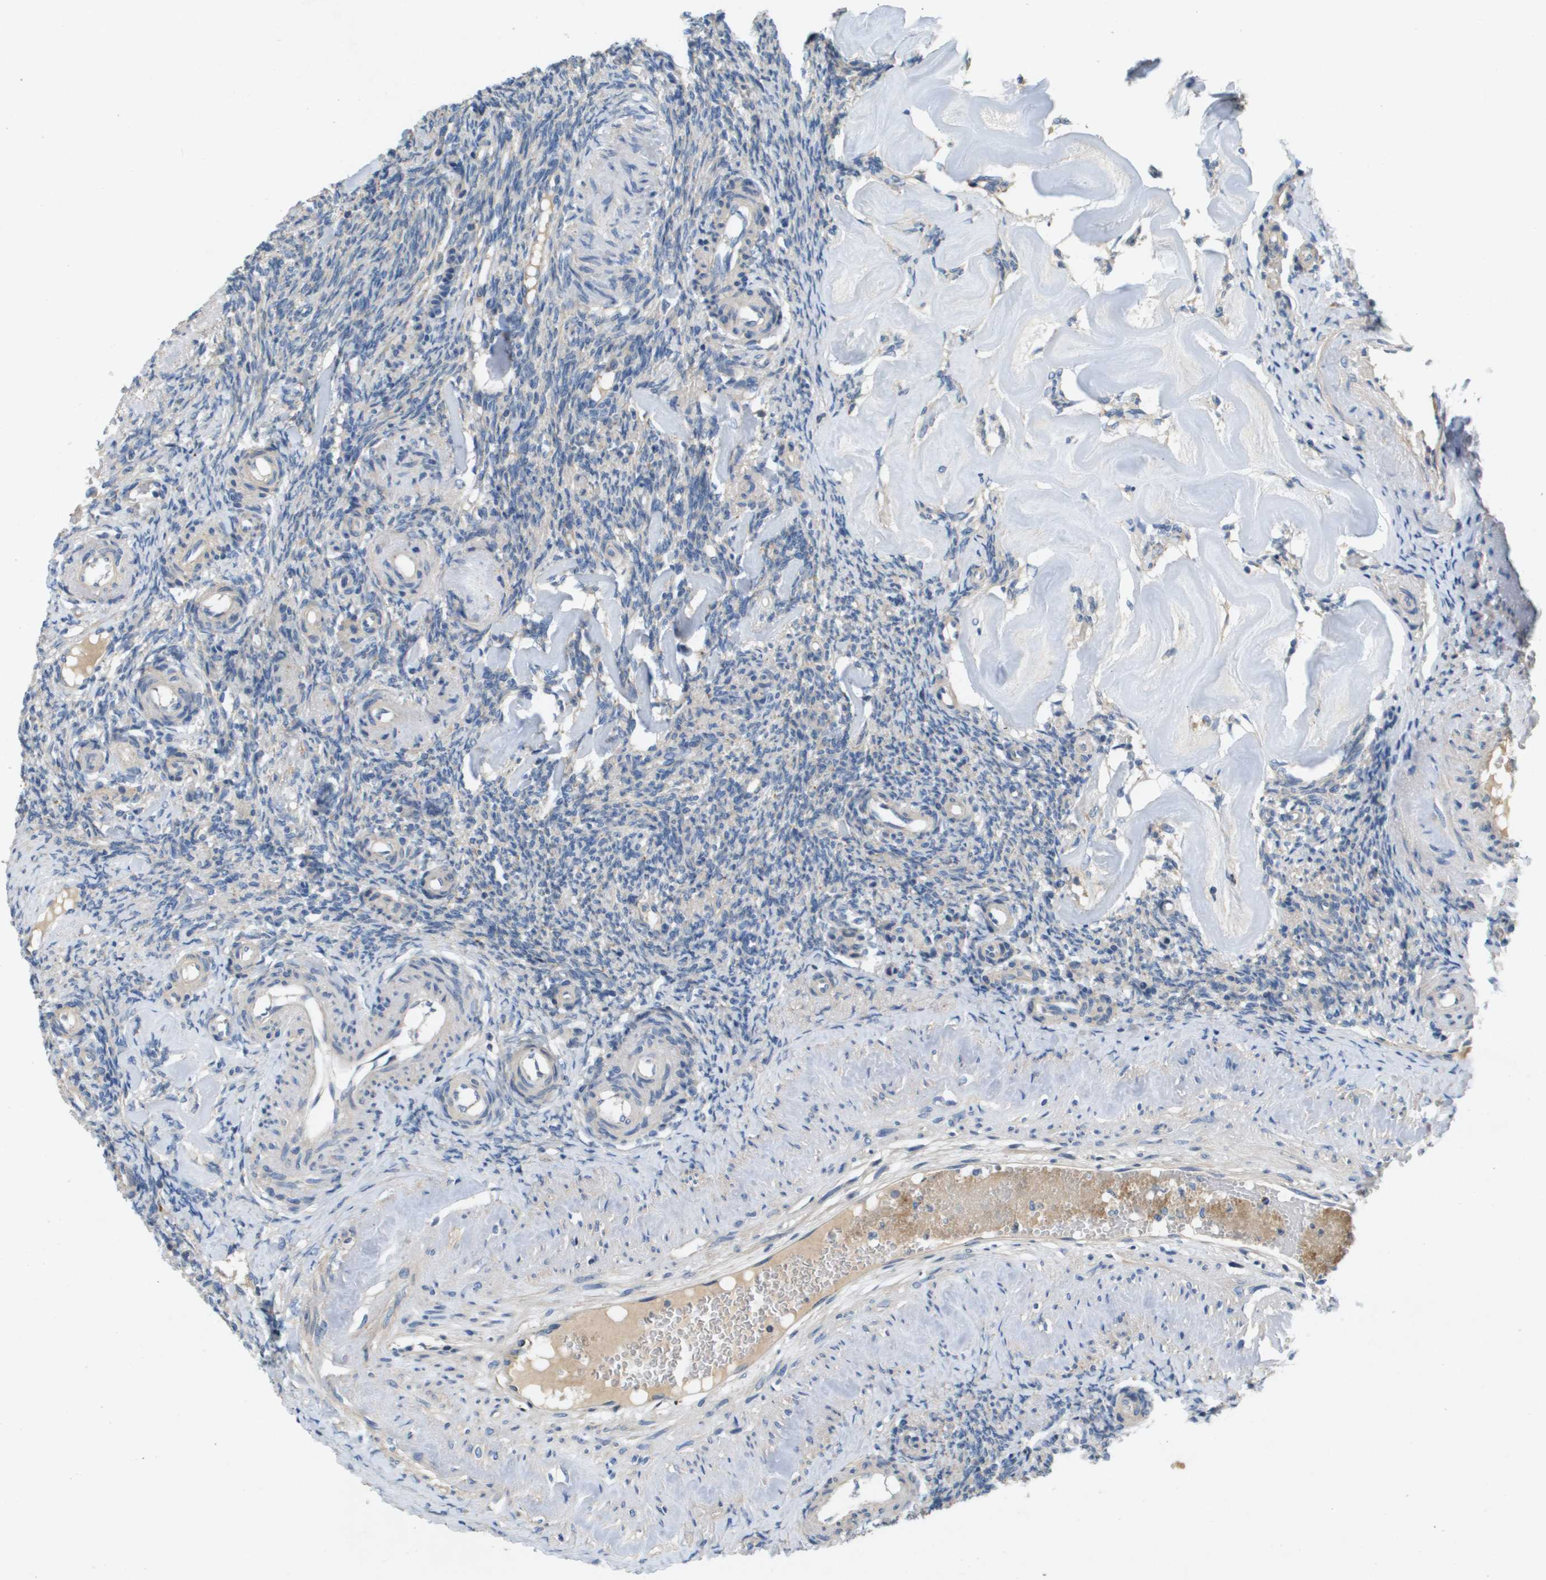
{"staining": {"intensity": "weak", "quantity": "<25%", "location": "cytoplasmic/membranous"}, "tissue": "ovary", "cell_type": "Ovarian stroma cells", "image_type": "normal", "snomed": [{"axis": "morphology", "description": "Normal tissue, NOS"}, {"axis": "topography", "description": "Ovary"}], "caption": "An image of ovary stained for a protein demonstrates no brown staining in ovarian stroma cells.", "gene": "B3GNT5", "patient": {"sex": "female", "age": 41}}